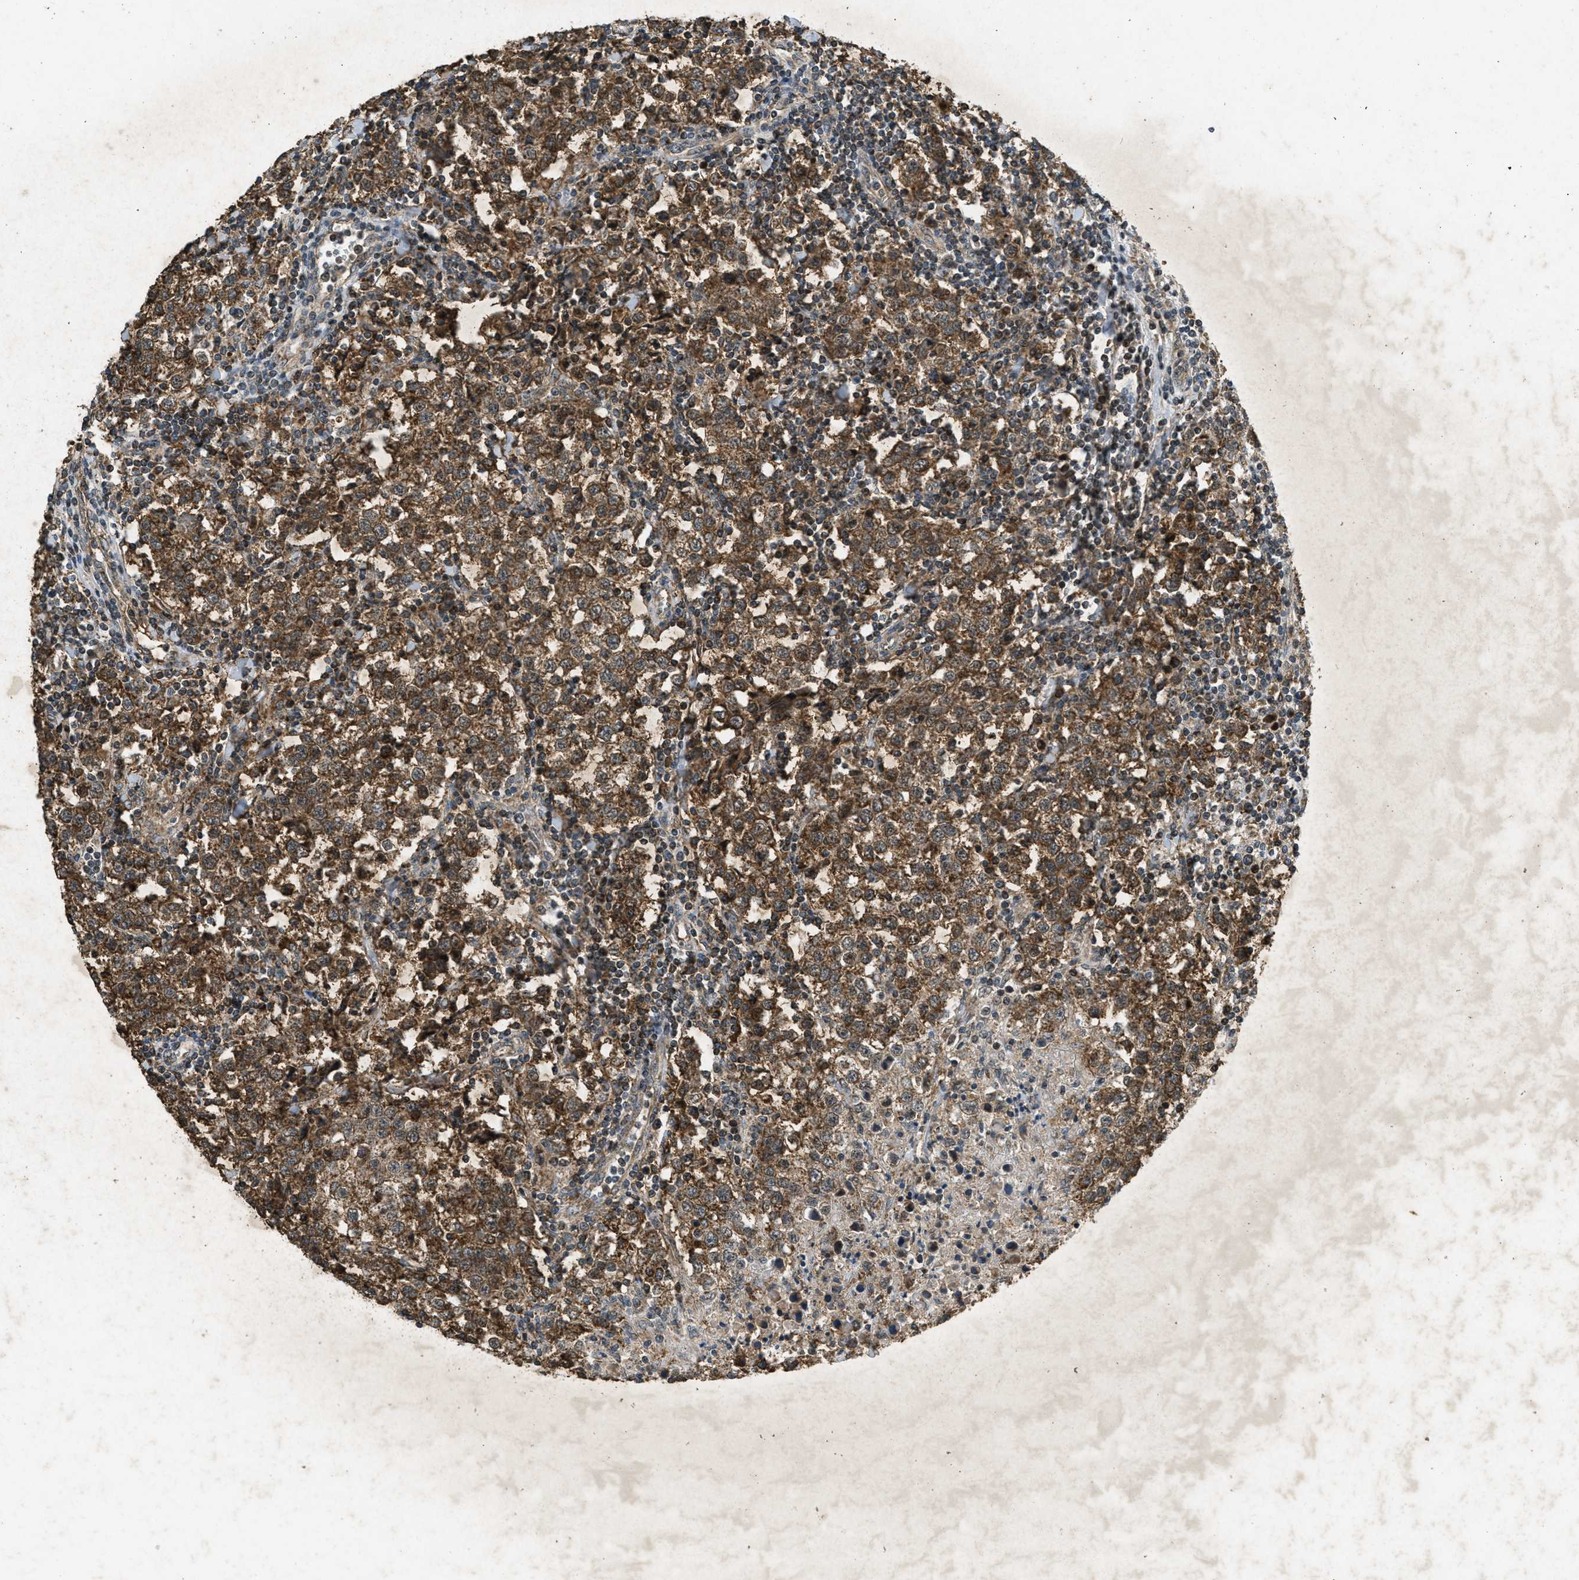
{"staining": {"intensity": "moderate", "quantity": ">75%", "location": "cytoplasmic/membranous"}, "tissue": "testis cancer", "cell_type": "Tumor cells", "image_type": "cancer", "snomed": [{"axis": "morphology", "description": "Seminoma, NOS"}, {"axis": "morphology", "description": "Carcinoma, Embryonal, NOS"}, {"axis": "topography", "description": "Testis"}], "caption": "Tumor cells exhibit medium levels of moderate cytoplasmic/membranous expression in approximately >75% of cells in testis cancer.", "gene": "PPP1R15A", "patient": {"sex": "male", "age": 36}}